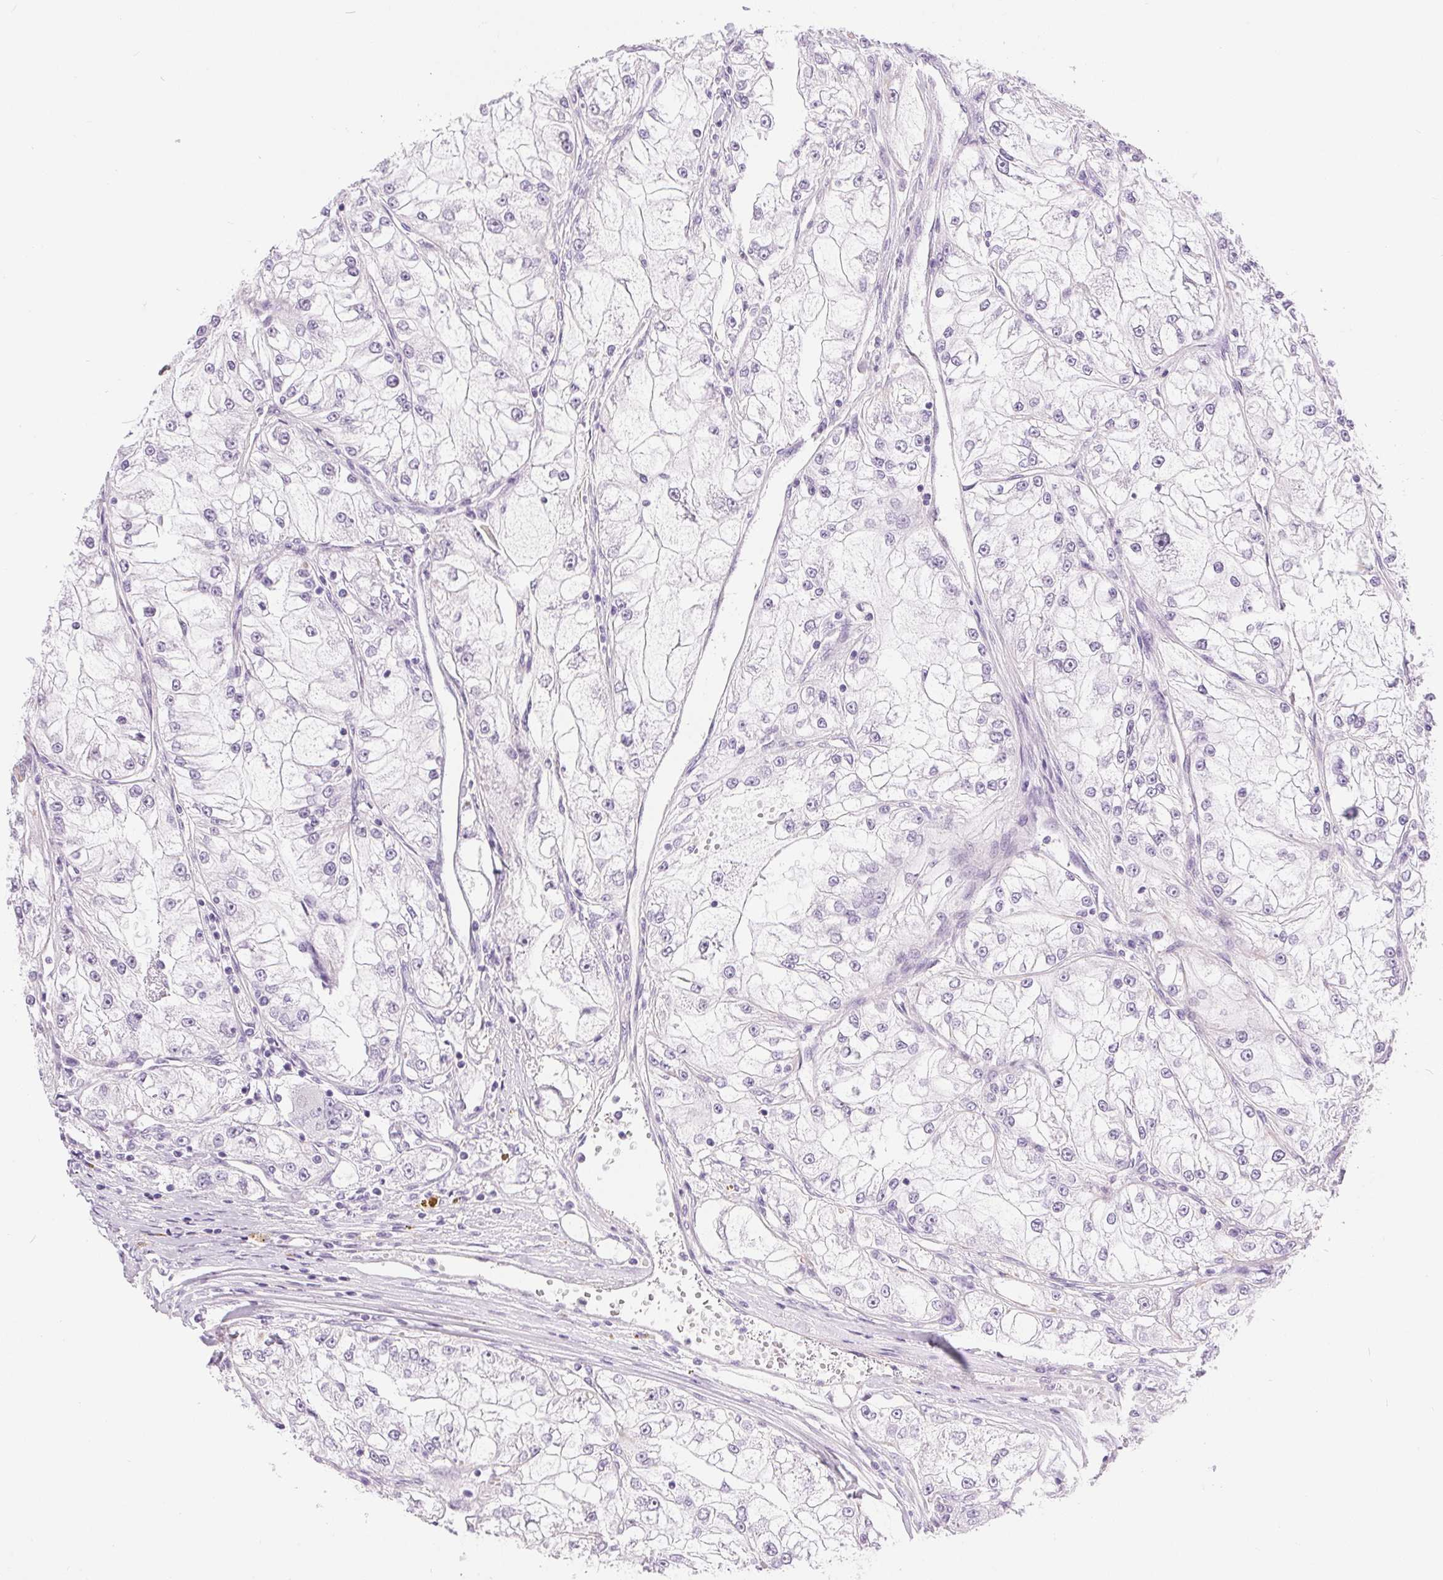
{"staining": {"intensity": "negative", "quantity": "none", "location": "none"}, "tissue": "renal cancer", "cell_type": "Tumor cells", "image_type": "cancer", "snomed": [{"axis": "morphology", "description": "Adenocarcinoma, NOS"}, {"axis": "topography", "description": "Kidney"}], "caption": "The immunohistochemistry (IHC) photomicrograph has no significant positivity in tumor cells of renal adenocarcinoma tissue. Brightfield microscopy of immunohistochemistry stained with DAB (3,3'-diaminobenzidine) (brown) and hematoxylin (blue), captured at high magnification.", "gene": "GFAP", "patient": {"sex": "female", "age": 72}}